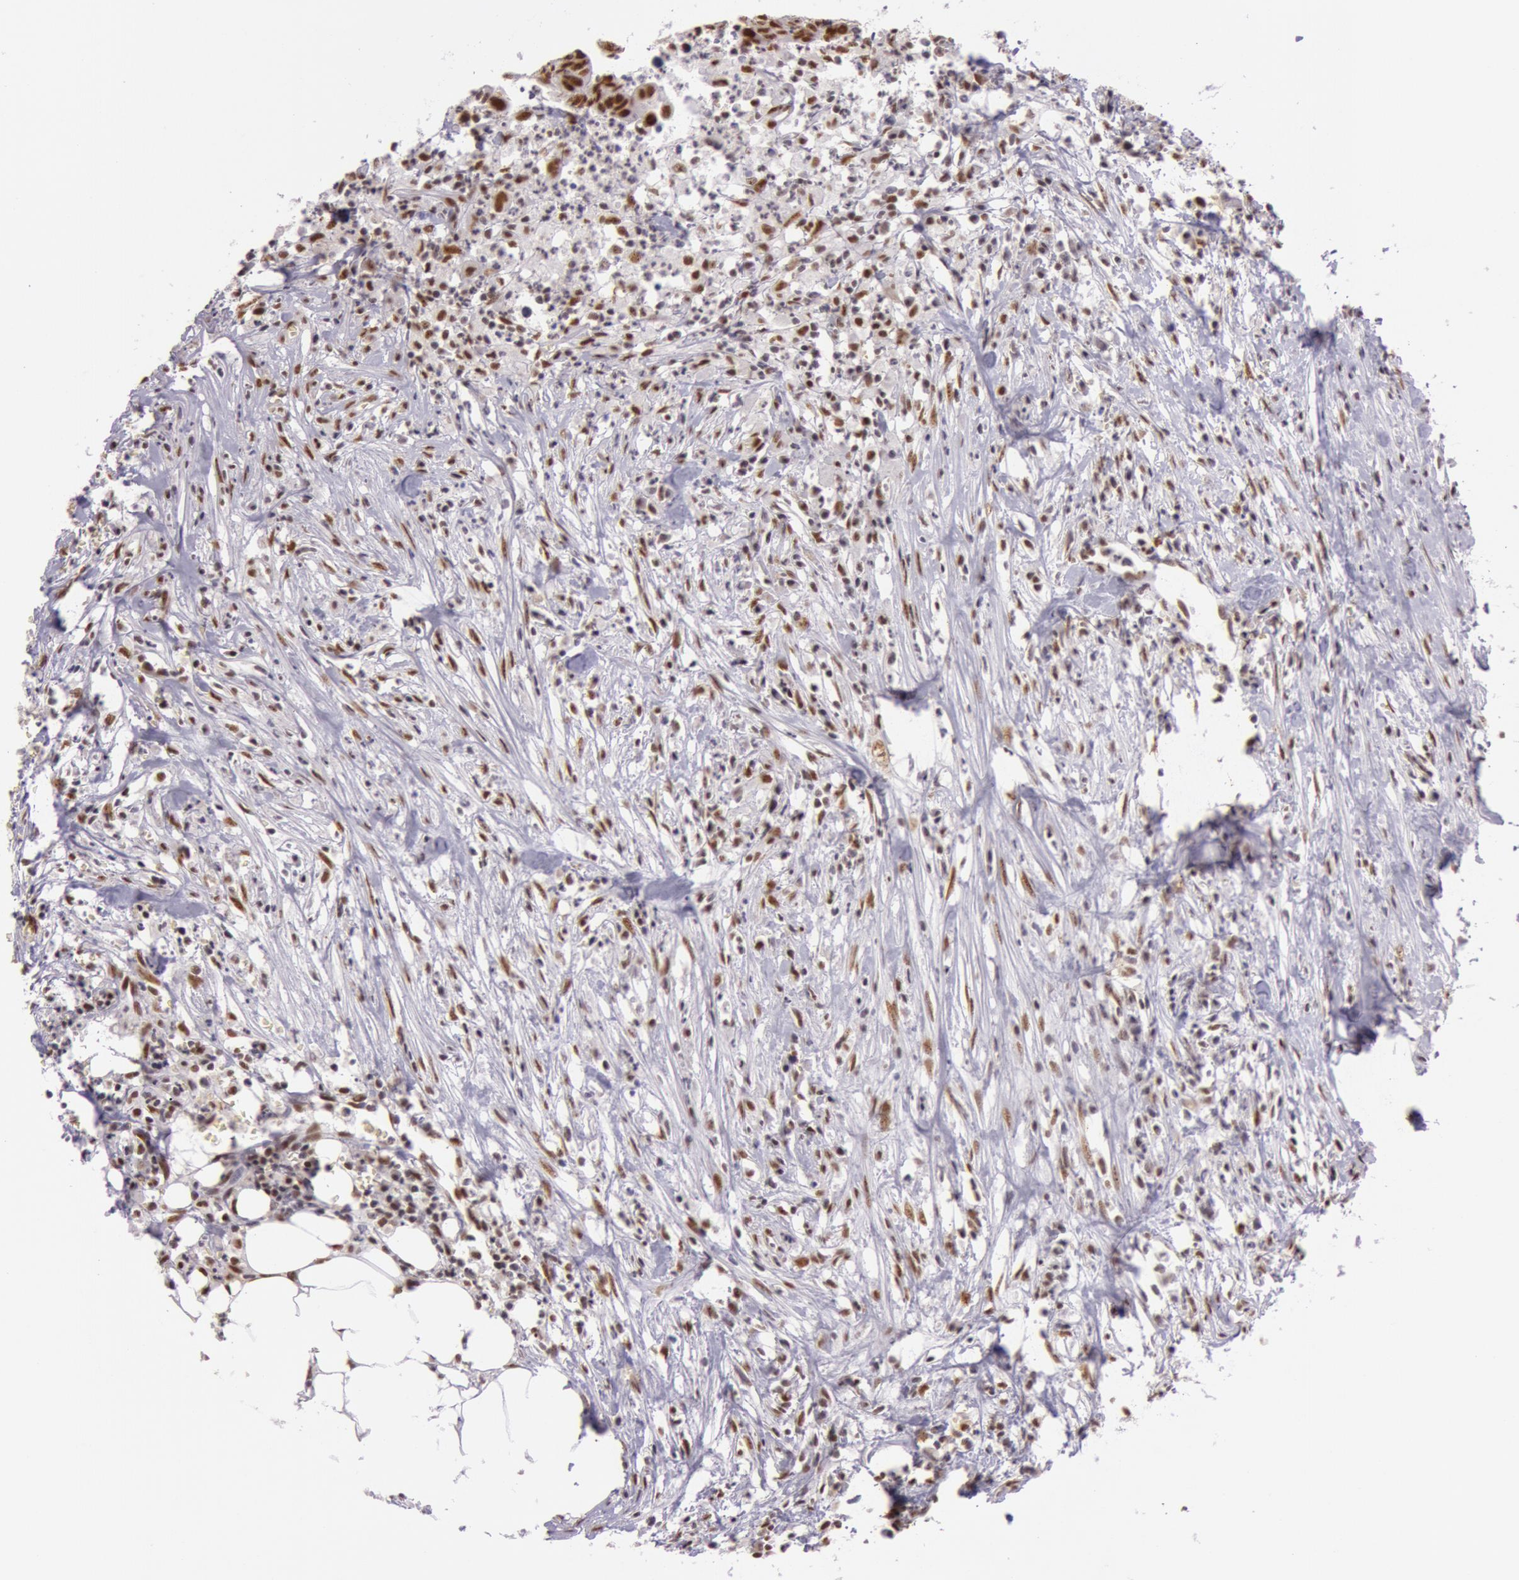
{"staining": {"intensity": "strong", "quantity": ">75%", "location": "nuclear"}, "tissue": "colorectal cancer", "cell_type": "Tumor cells", "image_type": "cancer", "snomed": [{"axis": "morphology", "description": "Adenocarcinoma, NOS"}, {"axis": "topography", "description": "Colon"}], "caption": "Strong nuclear staining is identified in approximately >75% of tumor cells in colorectal cancer (adenocarcinoma). (brown staining indicates protein expression, while blue staining denotes nuclei).", "gene": "NBN", "patient": {"sex": "male", "age": 55}}